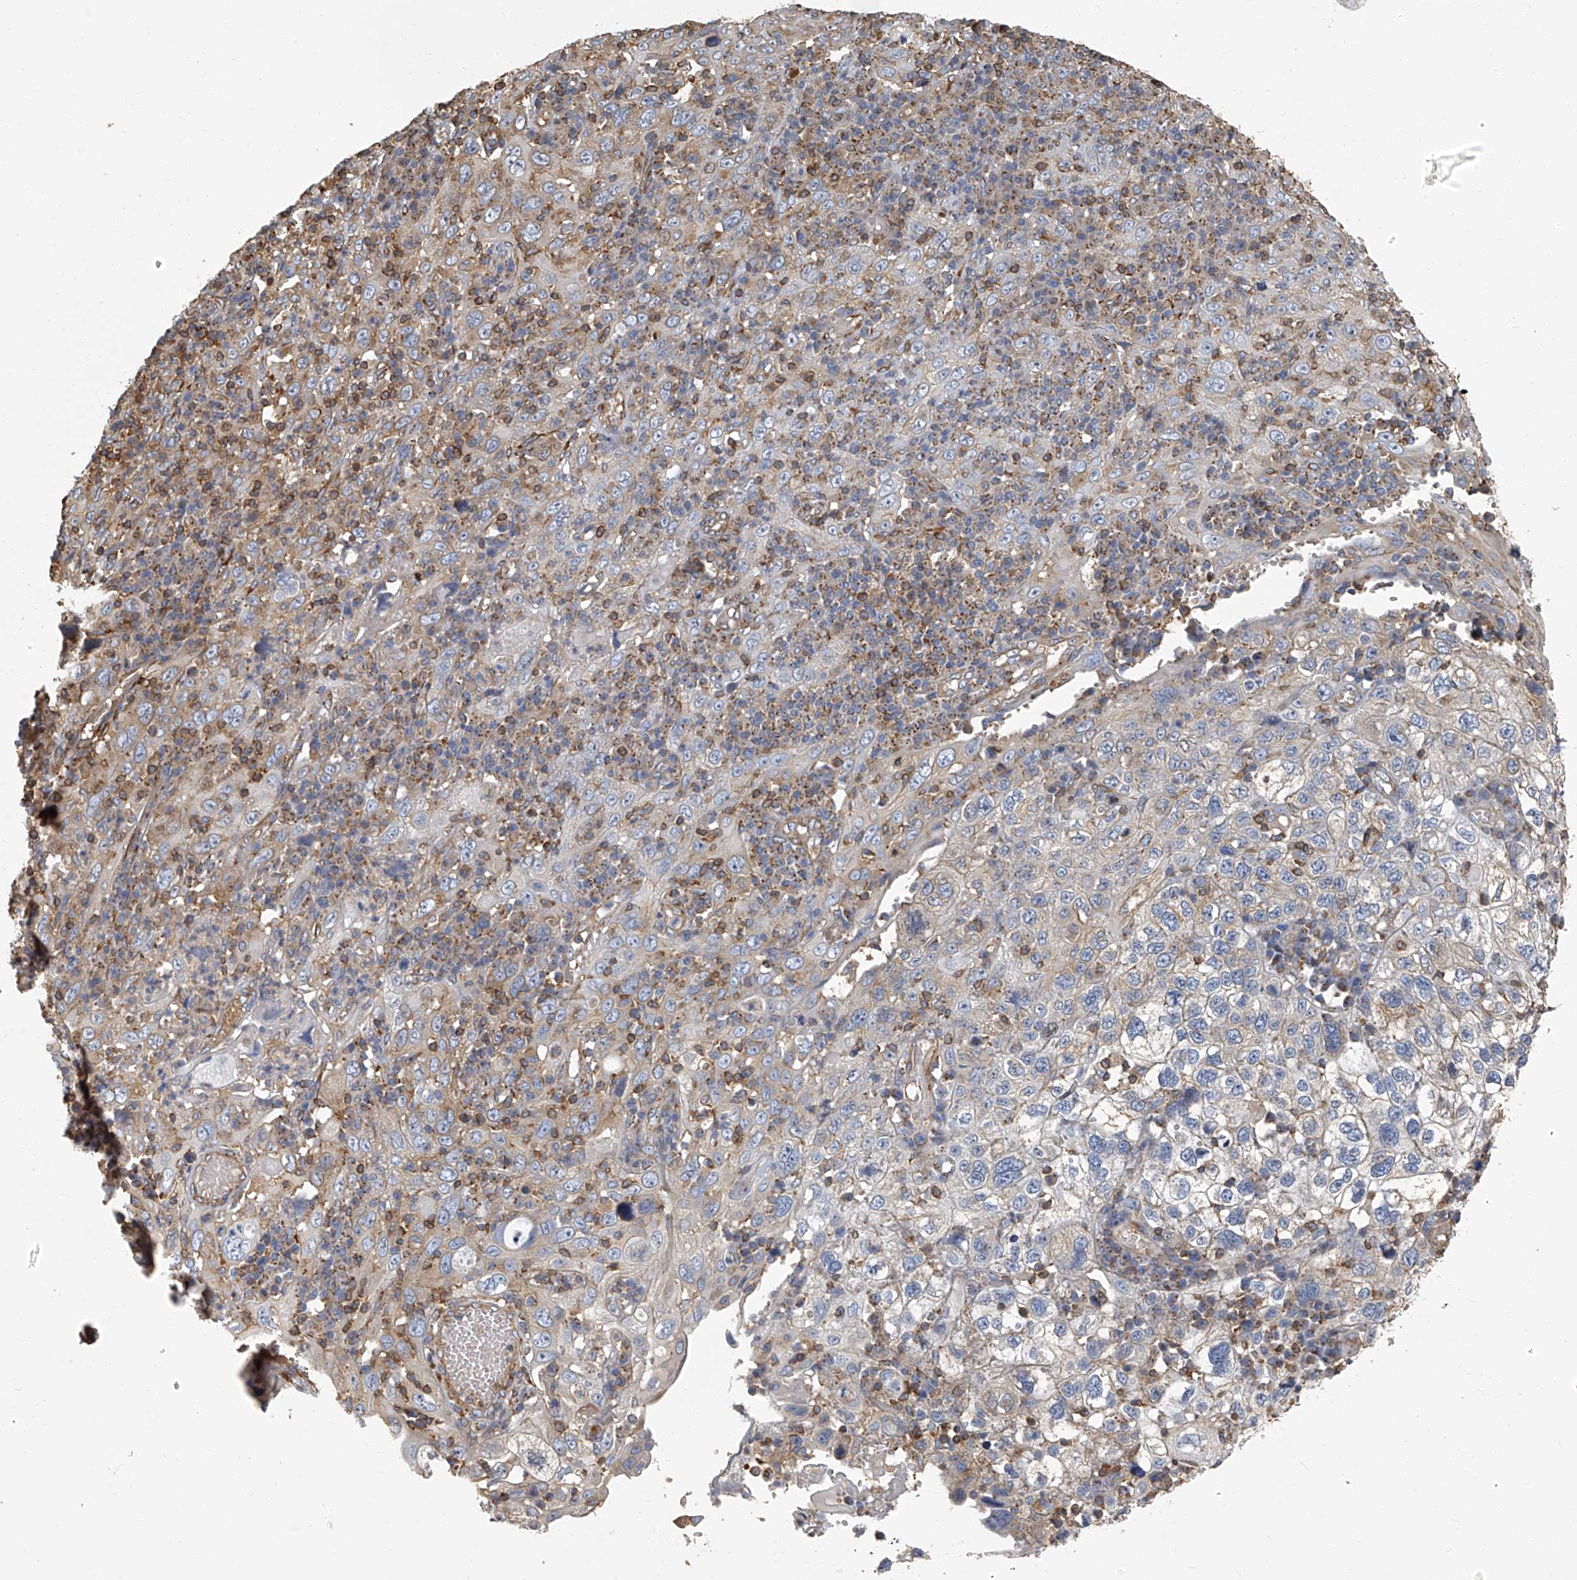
{"staining": {"intensity": "weak", "quantity": ">75%", "location": "cytoplasmic/membranous"}, "tissue": "cervical cancer", "cell_type": "Tumor cells", "image_type": "cancer", "snomed": [{"axis": "morphology", "description": "Squamous cell carcinoma, NOS"}, {"axis": "topography", "description": "Cervix"}], "caption": "Cervical cancer (squamous cell carcinoma) stained for a protein reveals weak cytoplasmic/membranous positivity in tumor cells.", "gene": "SEPTIN7", "patient": {"sex": "female", "age": 46}}